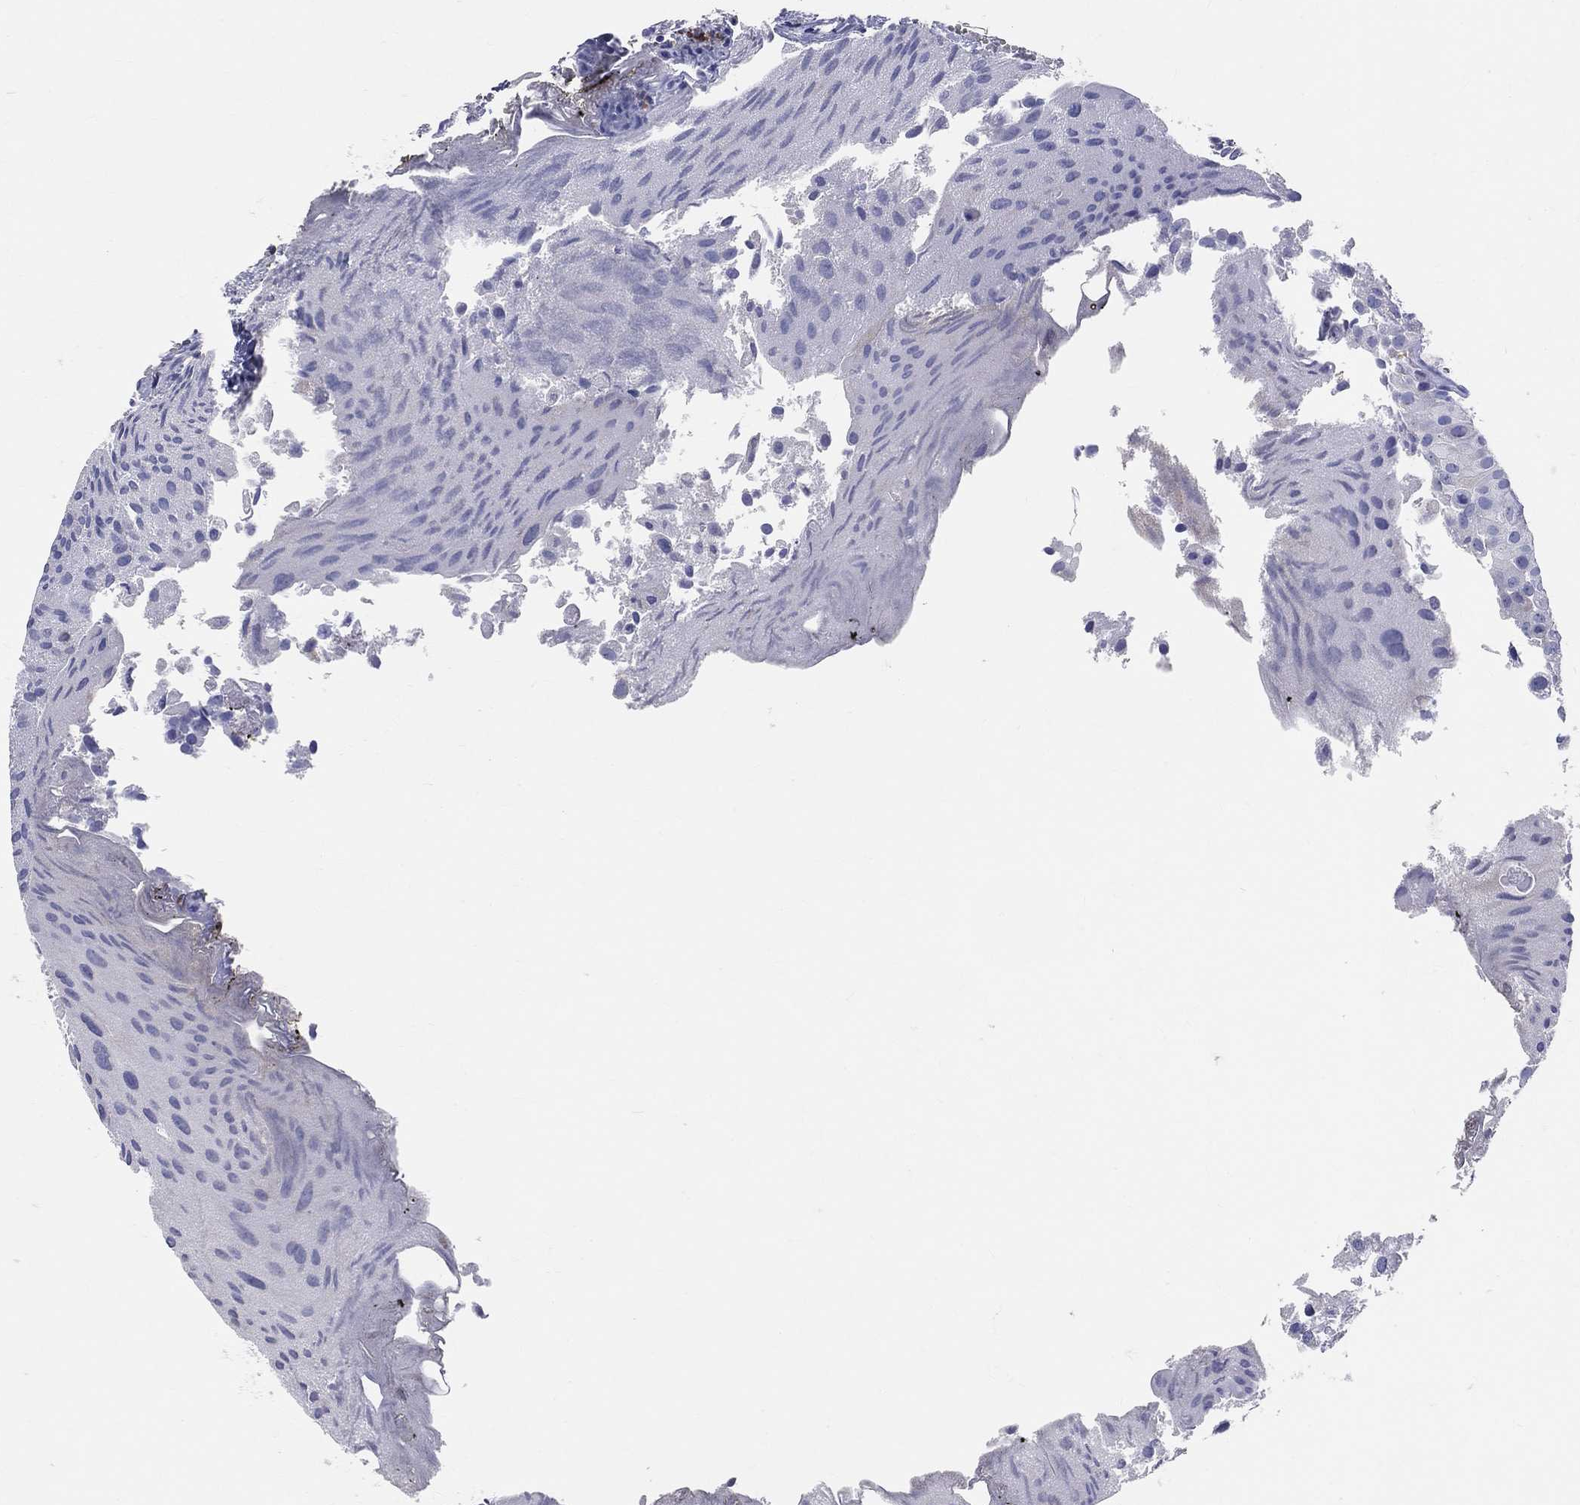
{"staining": {"intensity": "negative", "quantity": "none", "location": "none"}, "tissue": "urothelial cancer", "cell_type": "Tumor cells", "image_type": "cancer", "snomed": [{"axis": "morphology", "description": "Urothelial carcinoma, Low grade"}, {"axis": "topography", "description": "Urinary bladder"}], "caption": "Urothelial cancer stained for a protein using immunohistochemistry (IHC) exhibits no staining tumor cells.", "gene": "CD74", "patient": {"sex": "female", "age": 78}}